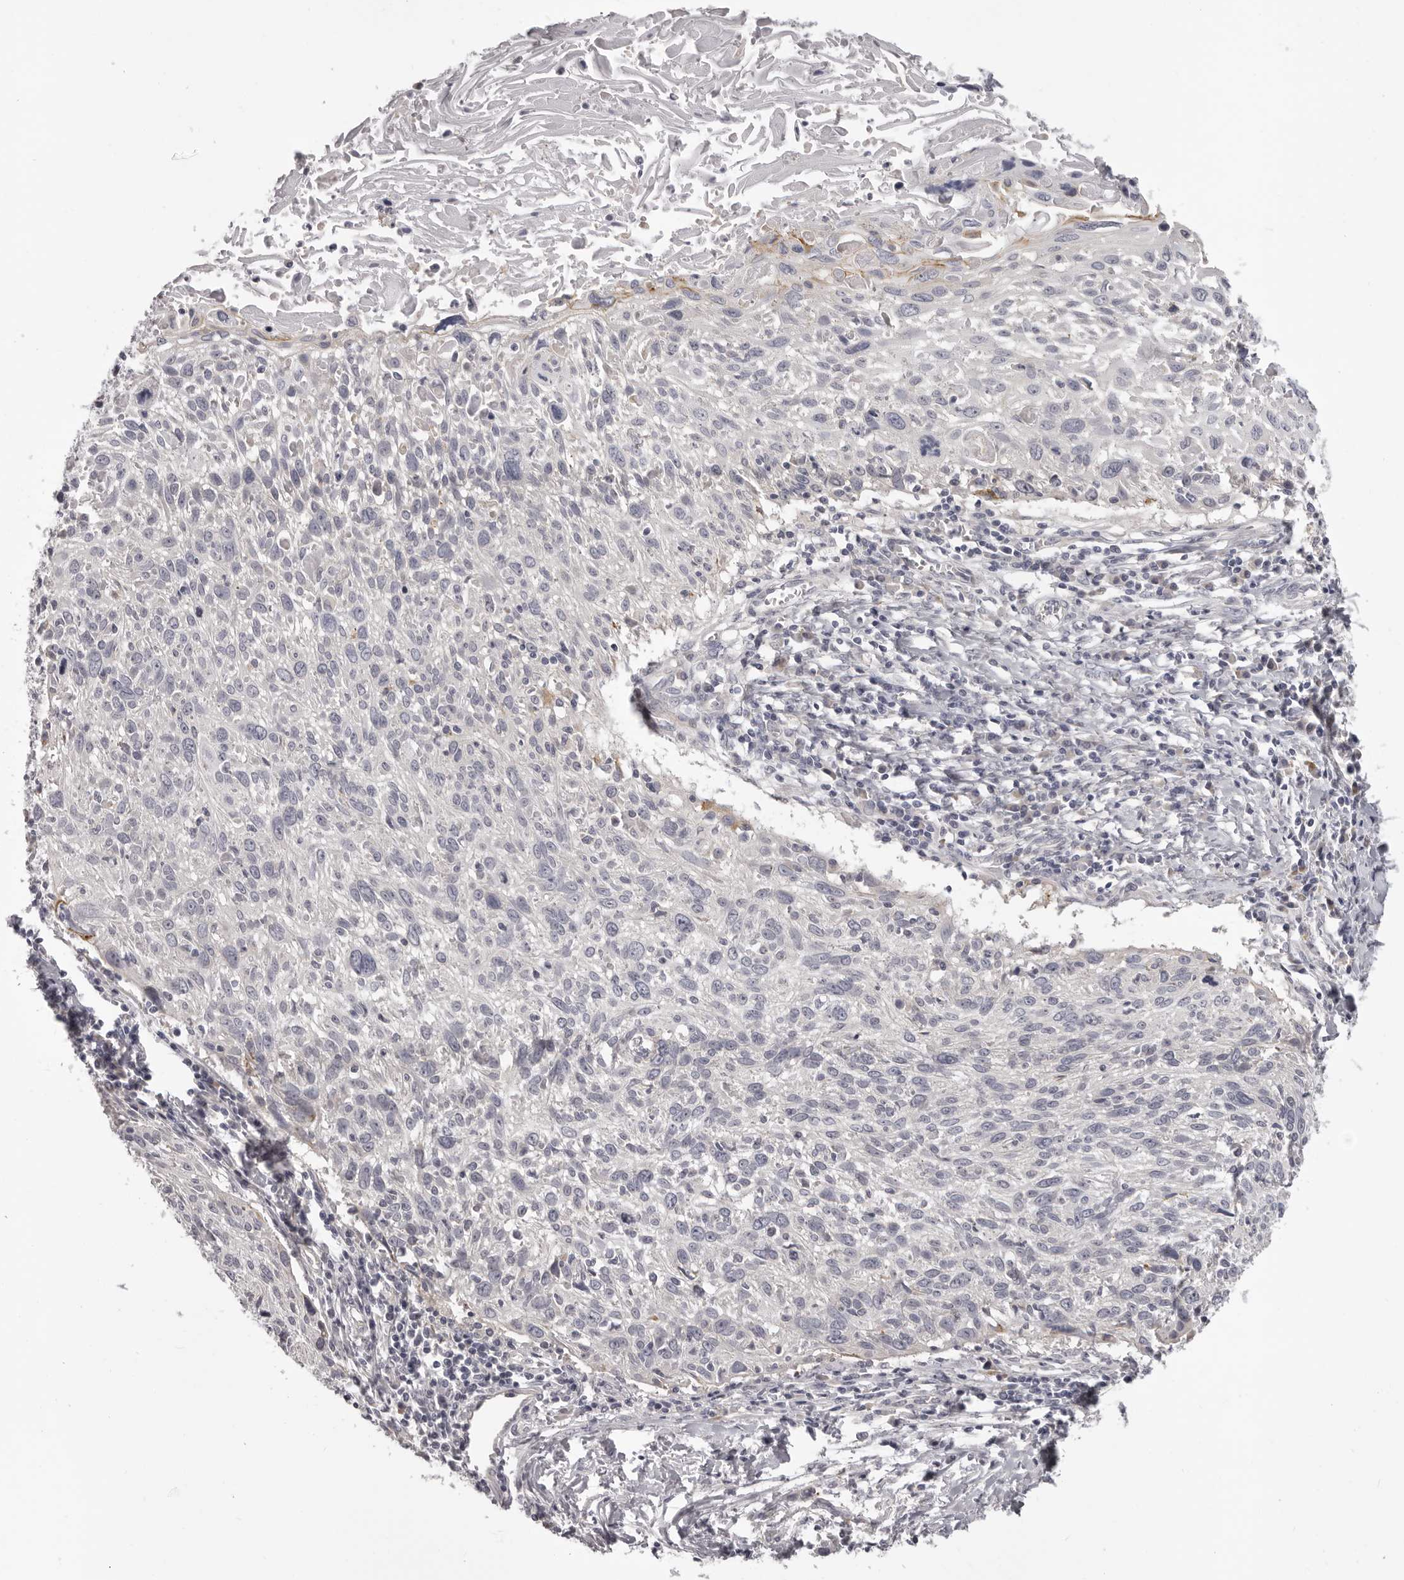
{"staining": {"intensity": "negative", "quantity": "none", "location": "none"}, "tissue": "cervical cancer", "cell_type": "Tumor cells", "image_type": "cancer", "snomed": [{"axis": "morphology", "description": "Squamous cell carcinoma, NOS"}, {"axis": "topography", "description": "Cervix"}], "caption": "Cervical cancer (squamous cell carcinoma) was stained to show a protein in brown. There is no significant positivity in tumor cells.", "gene": "OTUD3", "patient": {"sex": "female", "age": 51}}